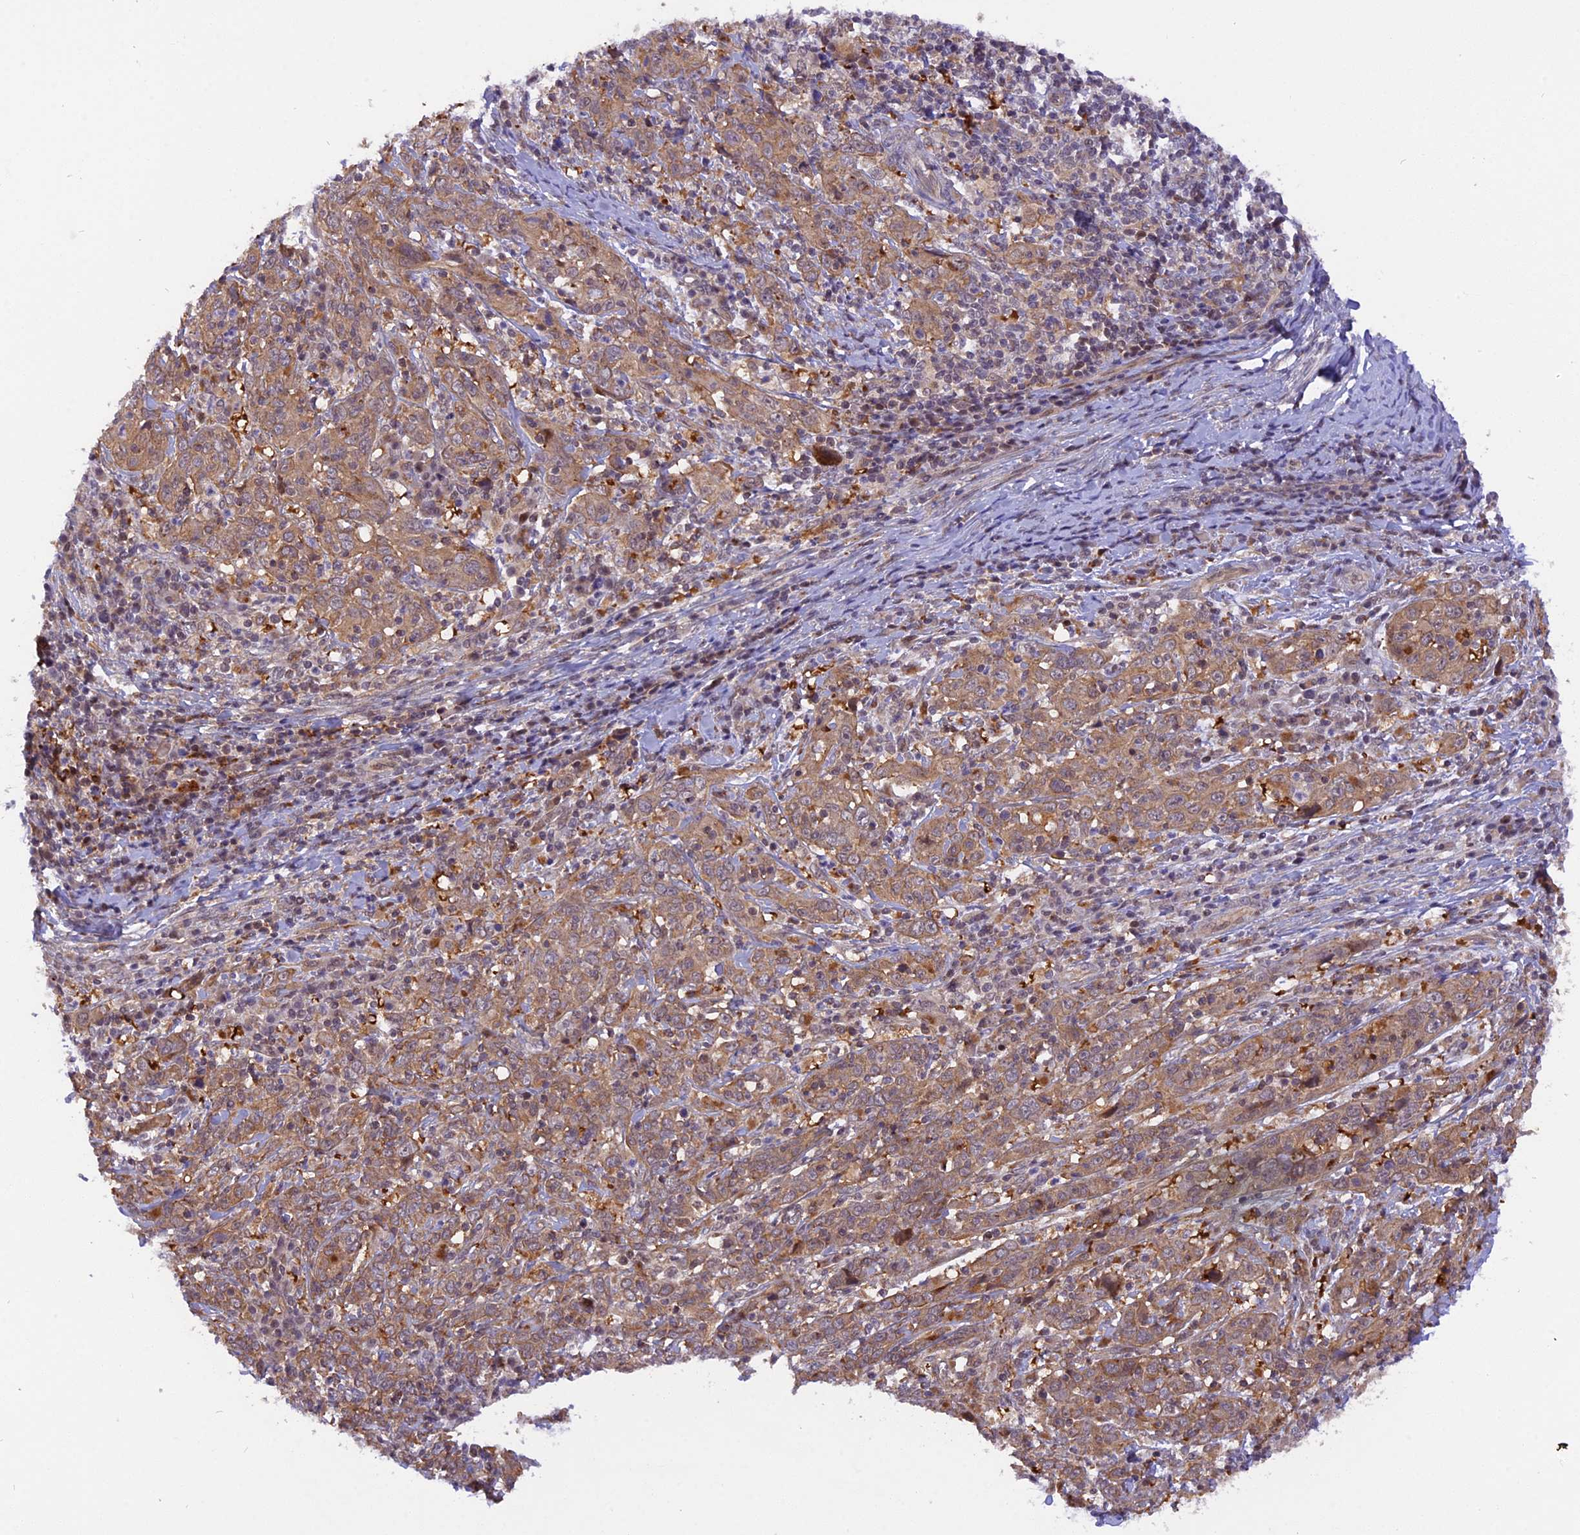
{"staining": {"intensity": "moderate", "quantity": ">75%", "location": "cytoplasmic/membranous"}, "tissue": "cervical cancer", "cell_type": "Tumor cells", "image_type": "cancer", "snomed": [{"axis": "morphology", "description": "Squamous cell carcinoma, NOS"}, {"axis": "topography", "description": "Cervix"}], "caption": "Human cervical cancer (squamous cell carcinoma) stained for a protein (brown) reveals moderate cytoplasmic/membranous positive expression in approximately >75% of tumor cells.", "gene": "SAMD4A", "patient": {"sex": "female", "age": 46}}